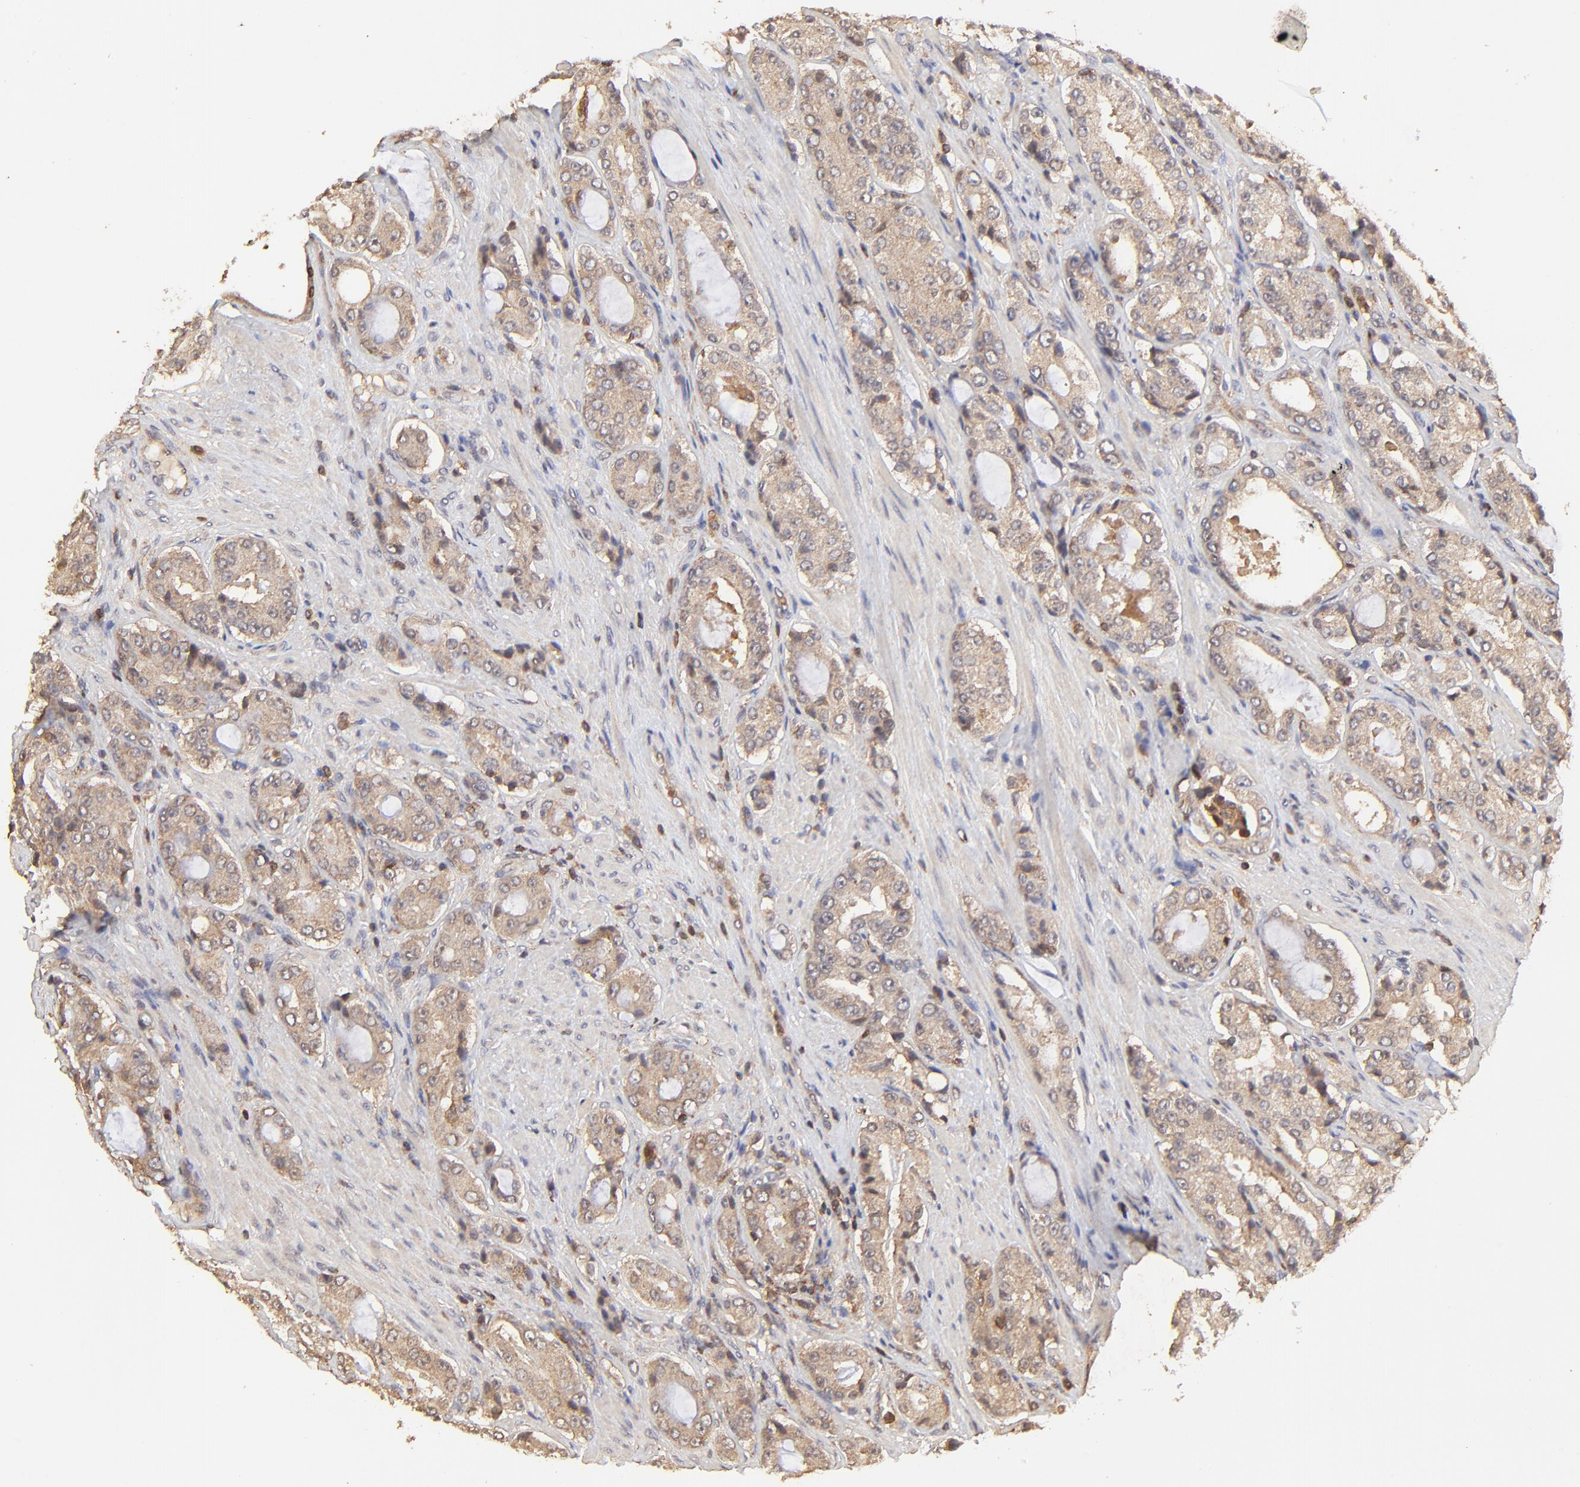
{"staining": {"intensity": "moderate", "quantity": ">75%", "location": "cytoplasmic/membranous"}, "tissue": "prostate cancer", "cell_type": "Tumor cells", "image_type": "cancer", "snomed": [{"axis": "morphology", "description": "Adenocarcinoma, High grade"}, {"axis": "topography", "description": "Prostate"}], "caption": "Prostate adenocarcinoma (high-grade) tissue exhibits moderate cytoplasmic/membranous positivity in approximately >75% of tumor cells The staining was performed using DAB (3,3'-diaminobenzidine) to visualize the protein expression in brown, while the nuclei were stained in blue with hematoxylin (Magnification: 20x).", "gene": "STON2", "patient": {"sex": "male", "age": 72}}